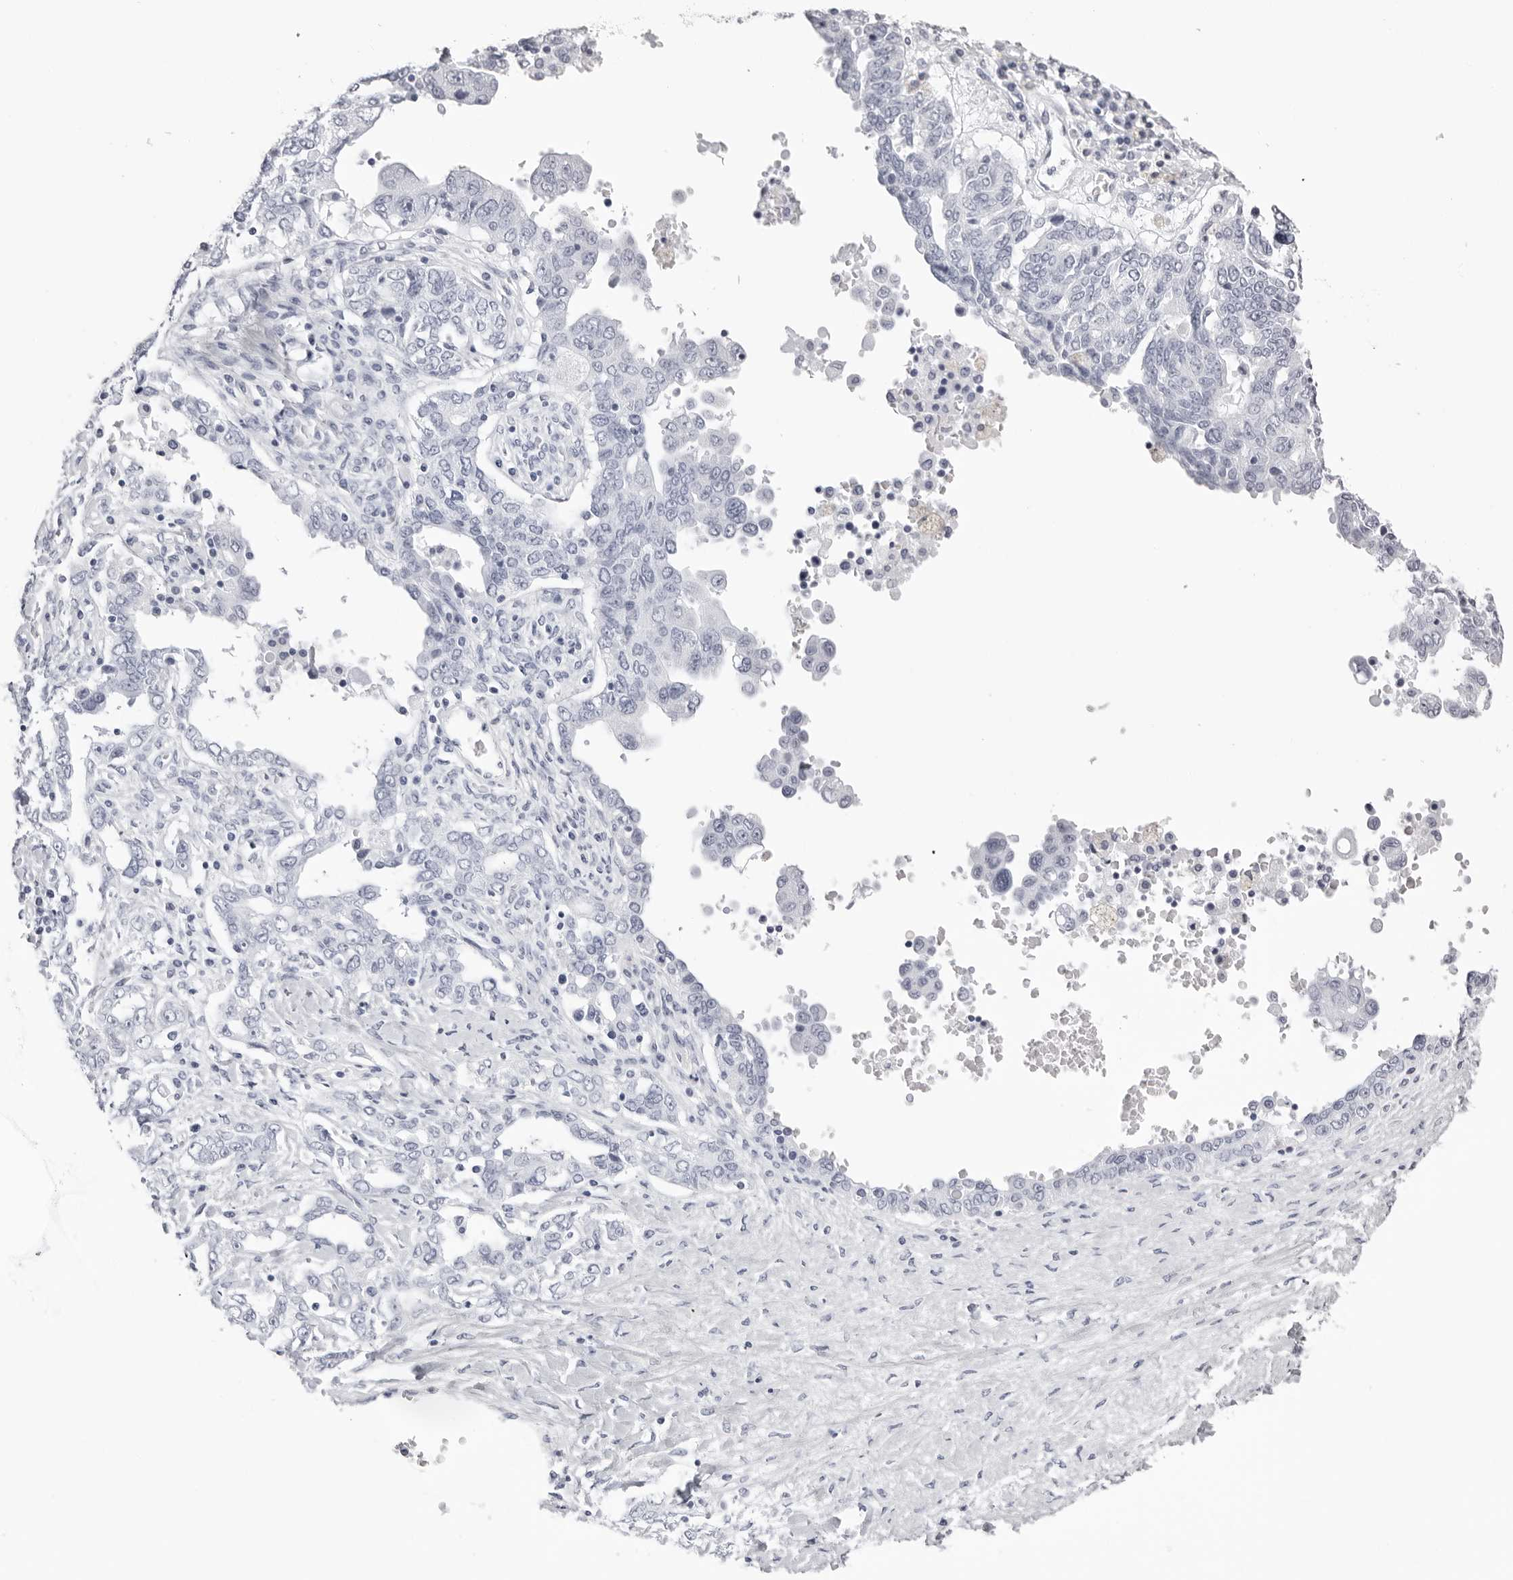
{"staining": {"intensity": "negative", "quantity": "none", "location": "none"}, "tissue": "ovarian cancer", "cell_type": "Tumor cells", "image_type": "cancer", "snomed": [{"axis": "morphology", "description": "Carcinoma, endometroid"}, {"axis": "topography", "description": "Ovary"}], "caption": "Immunohistochemistry (IHC) micrograph of neoplastic tissue: human endometroid carcinoma (ovarian) stained with DAB shows no significant protein staining in tumor cells.", "gene": "RHO", "patient": {"sex": "female", "age": 62}}